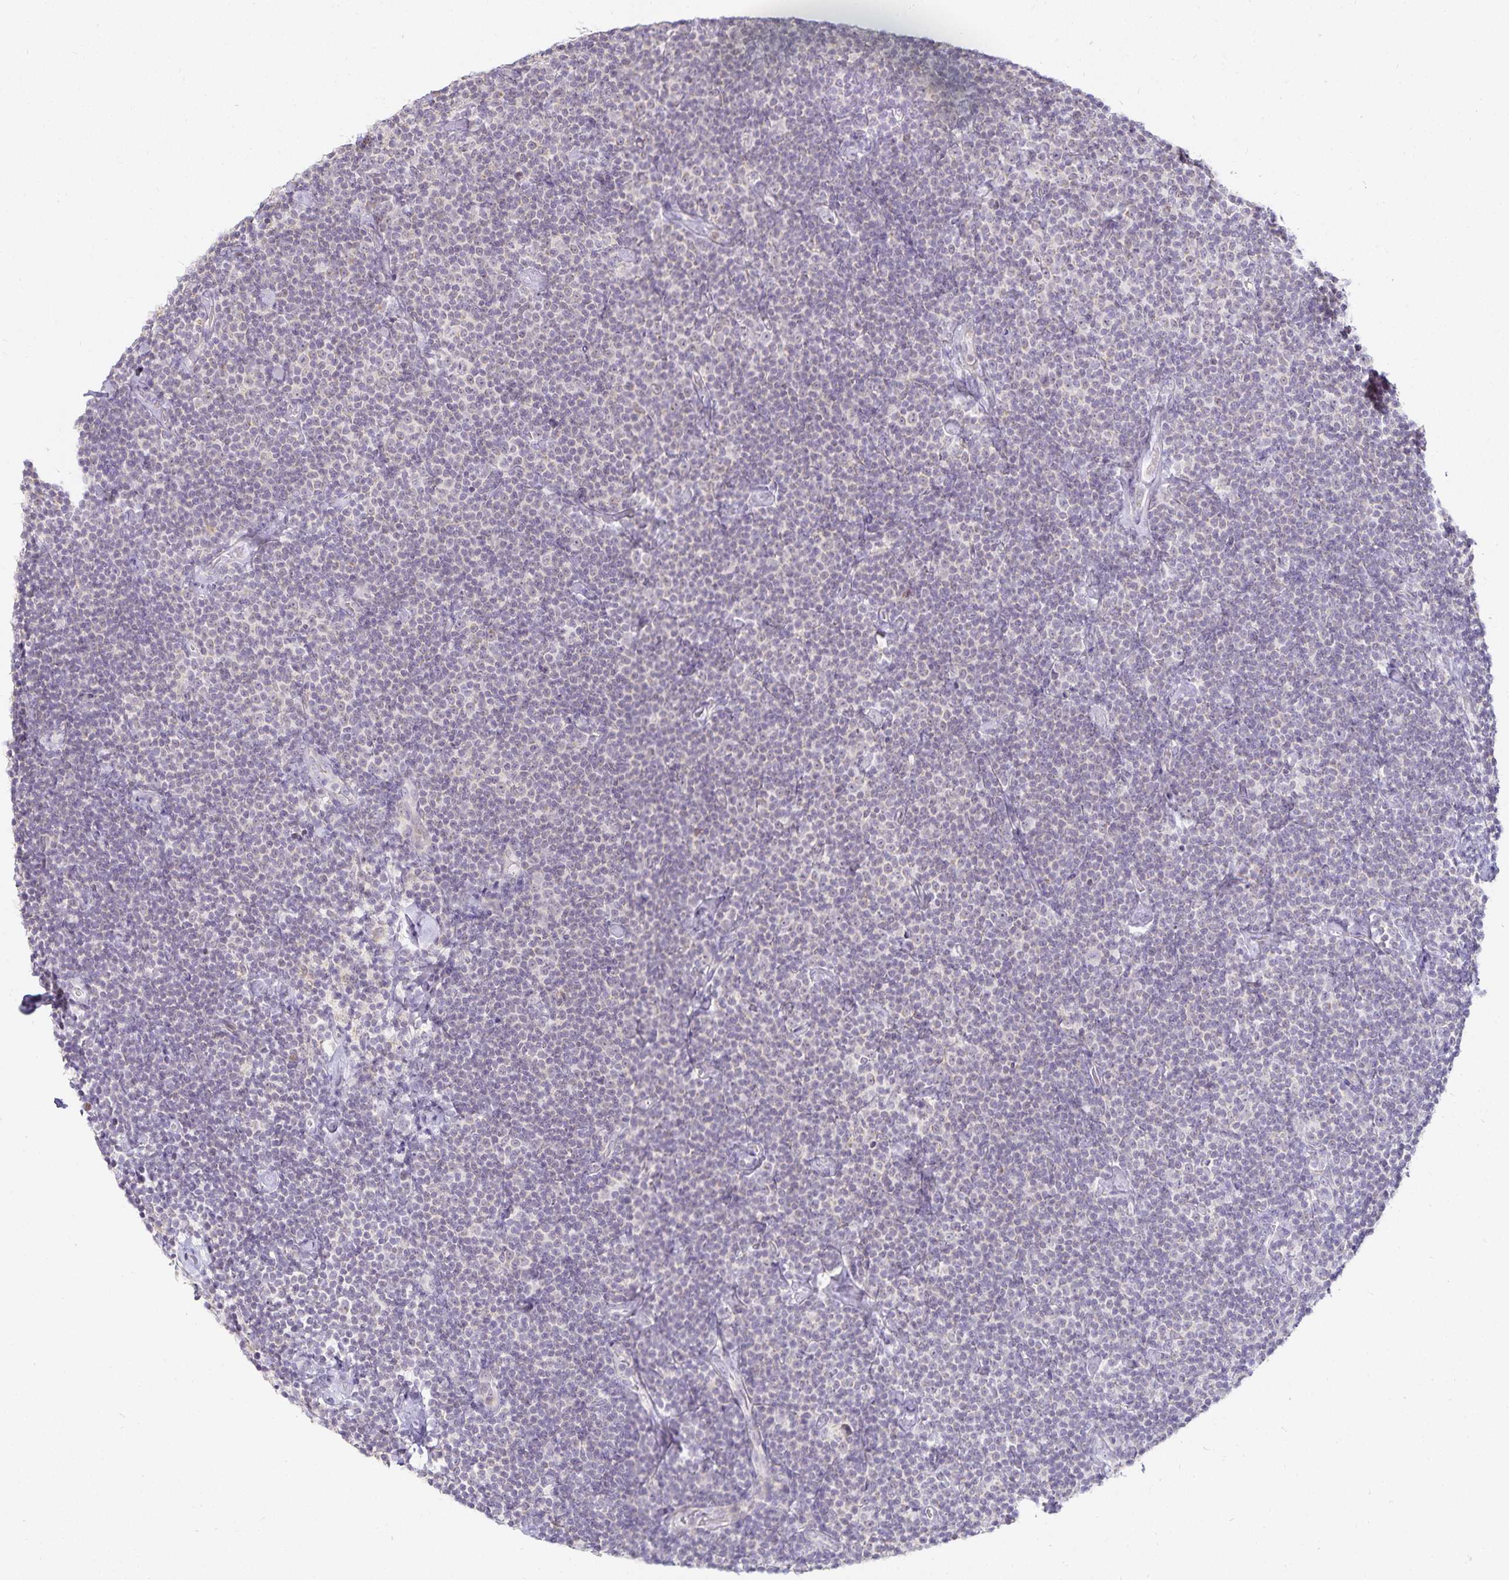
{"staining": {"intensity": "negative", "quantity": "none", "location": "none"}, "tissue": "lymphoma", "cell_type": "Tumor cells", "image_type": "cancer", "snomed": [{"axis": "morphology", "description": "Malignant lymphoma, non-Hodgkin's type, Low grade"}, {"axis": "topography", "description": "Lymph node"}], "caption": "DAB (3,3'-diaminobenzidine) immunohistochemical staining of lymphoma exhibits no significant expression in tumor cells. The staining is performed using DAB (3,3'-diaminobenzidine) brown chromogen with nuclei counter-stained in using hematoxylin.", "gene": "GP2", "patient": {"sex": "male", "age": 81}}